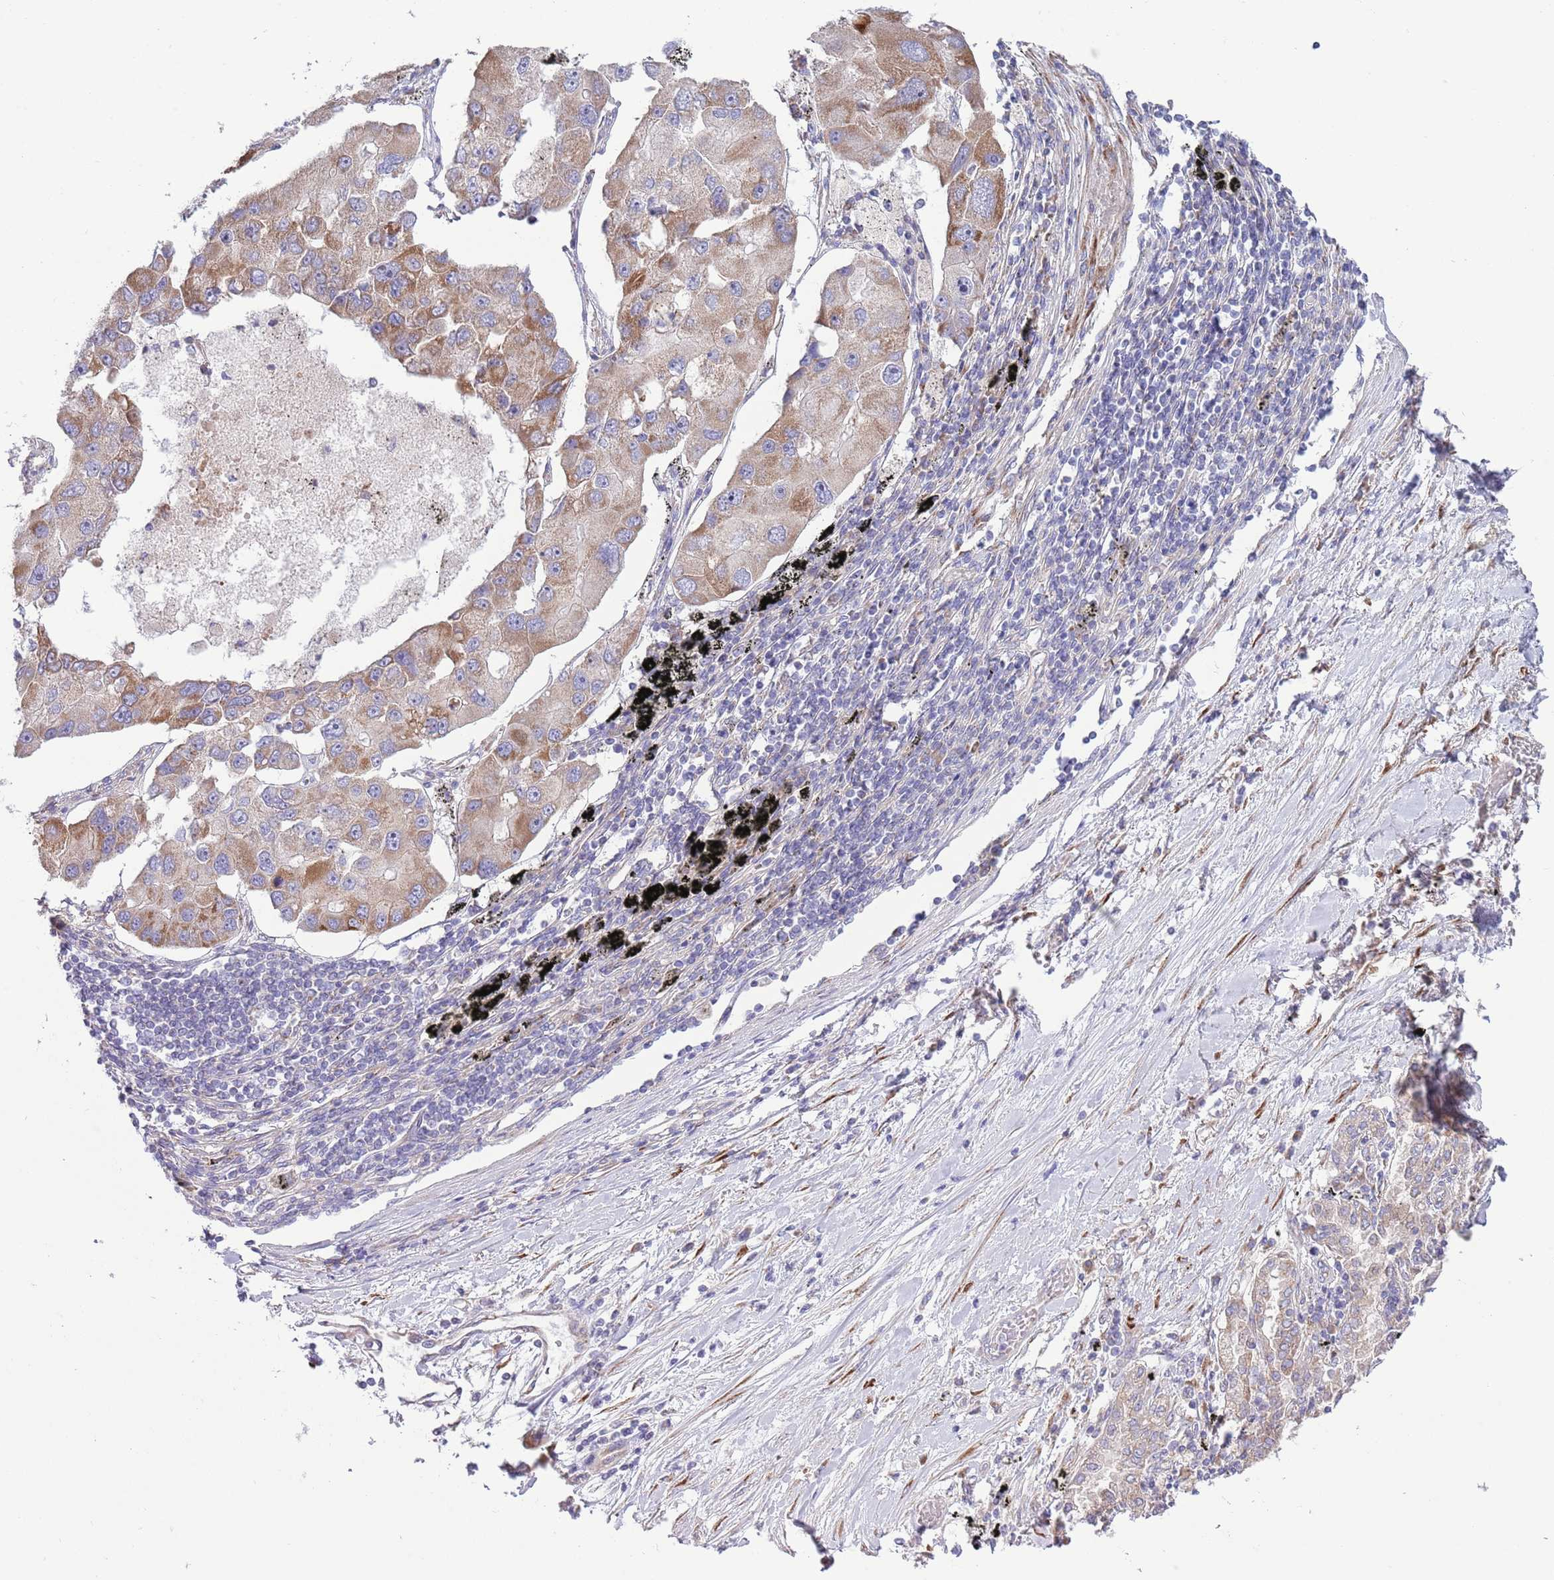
{"staining": {"intensity": "moderate", "quantity": "25%-75%", "location": "cytoplasmic/membranous"}, "tissue": "lung cancer", "cell_type": "Tumor cells", "image_type": "cancer", "snomed": [{"axis": "morphology", "description": "Adenocarcinoma, NOS"}, {"axis": "topography", "description": "Lung"}], "caption": "Lung adenocarcinoma stained with immunohistochemistry (IHC) exhibits moderate cytoplasmic/membranous staining in about 25%-75% of tumor cells.", "gene": "TOMM5", "patient": {"sex": "female", "age": 54}}